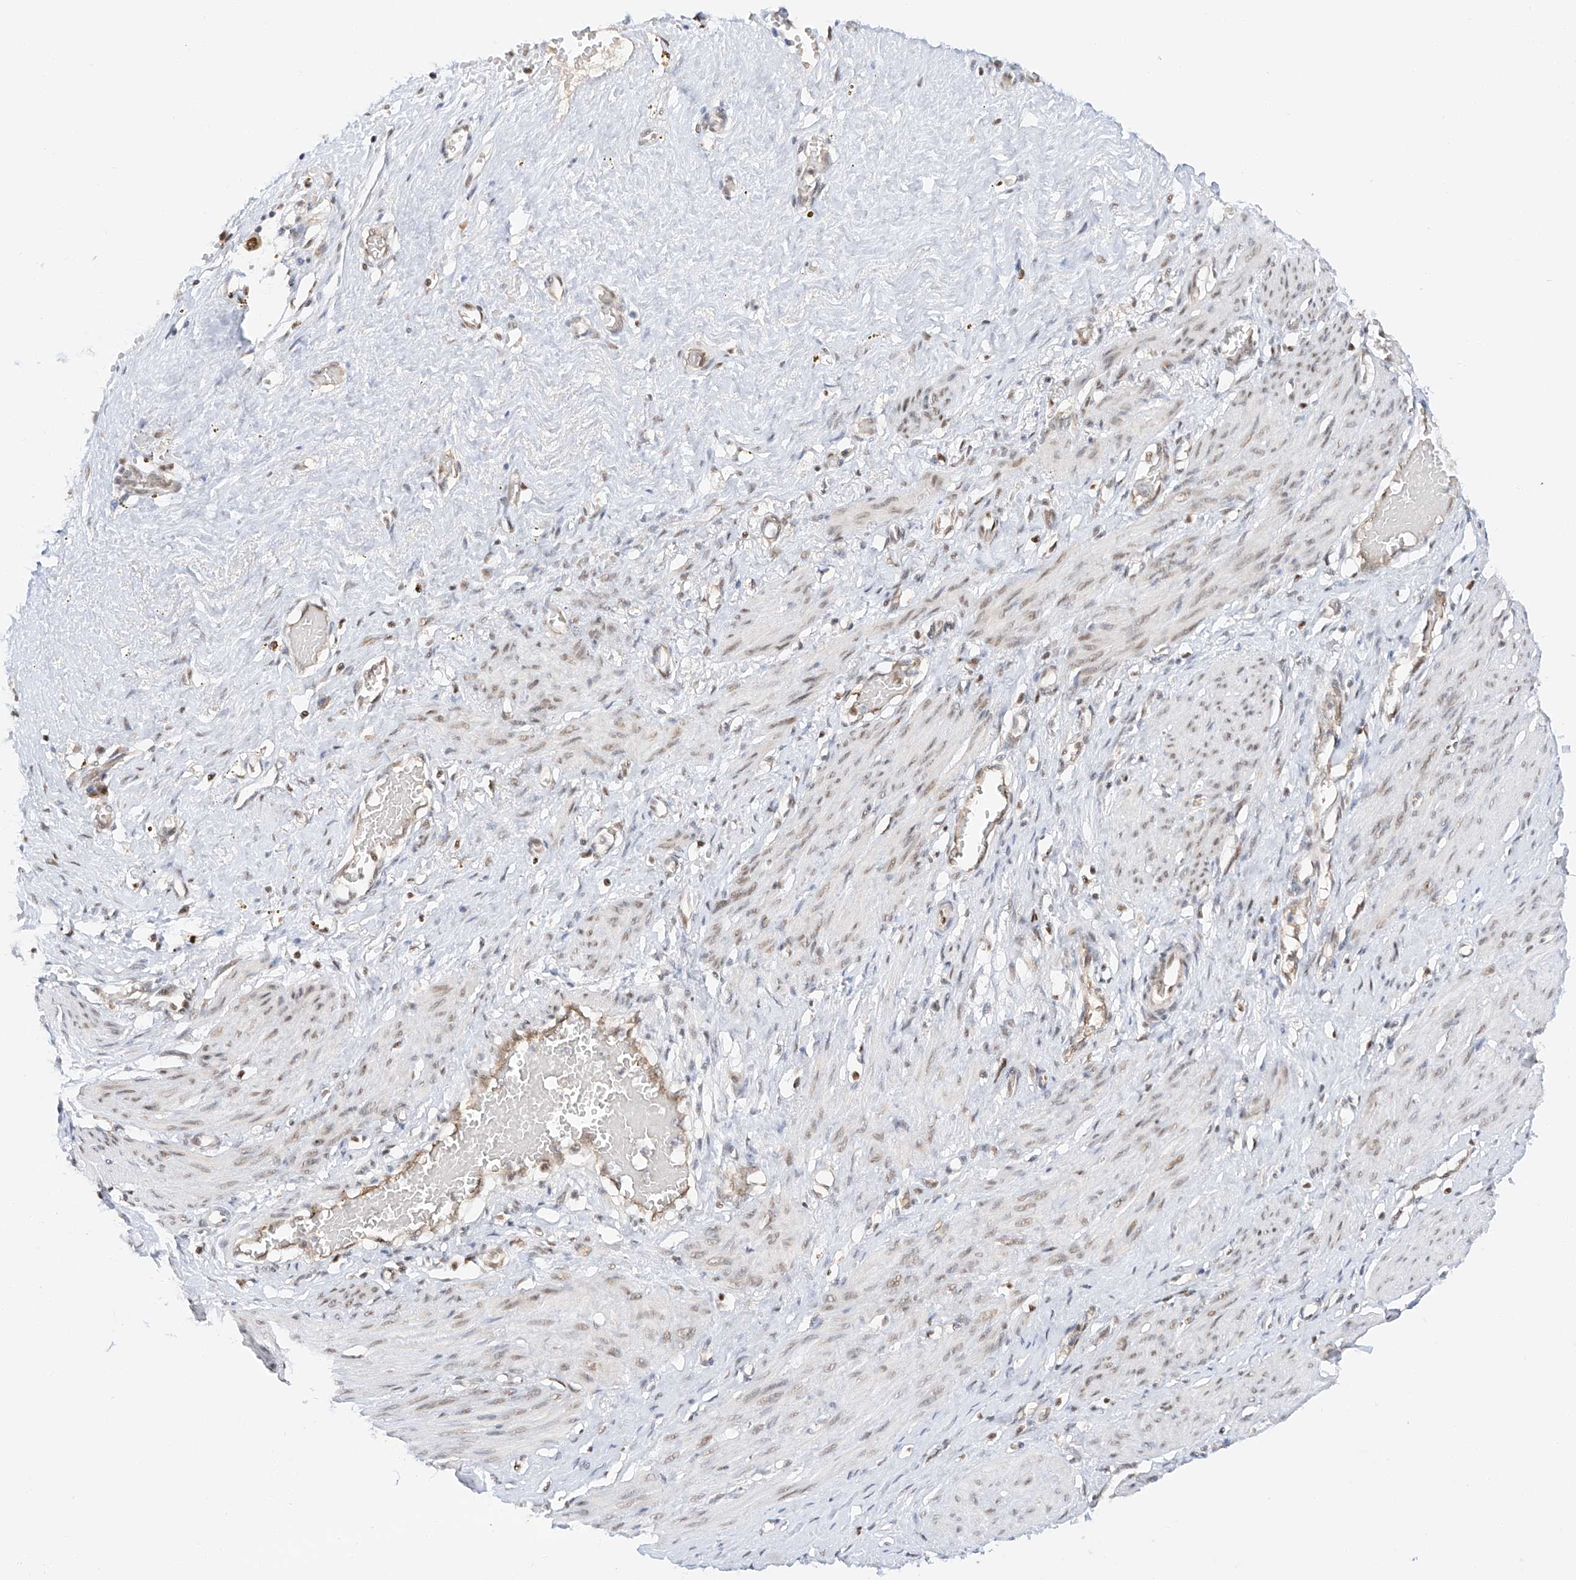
{"staining": {"intensity": "weak", "quantity": ">75%", "location": "nuclear"}, "tissue": "smooth muscle", "cell_type": "Smooth muscle cells", "image_type": "normal", "snomed": [{"axis": "morphology", "description": "Normal tissue, NOS"}, {"axis": "topography", "description": "Endometrium"}], "caption": "Immunohistochemical staining of normal human smooth muscle shows weak nuclear protein positivity in about >75% of smooth muscle cells. (brown staining indicates protein expression, while blue staining denotes nuclei).", "gene": "POGK", "patient": {"sex": "female", "age": 33}}